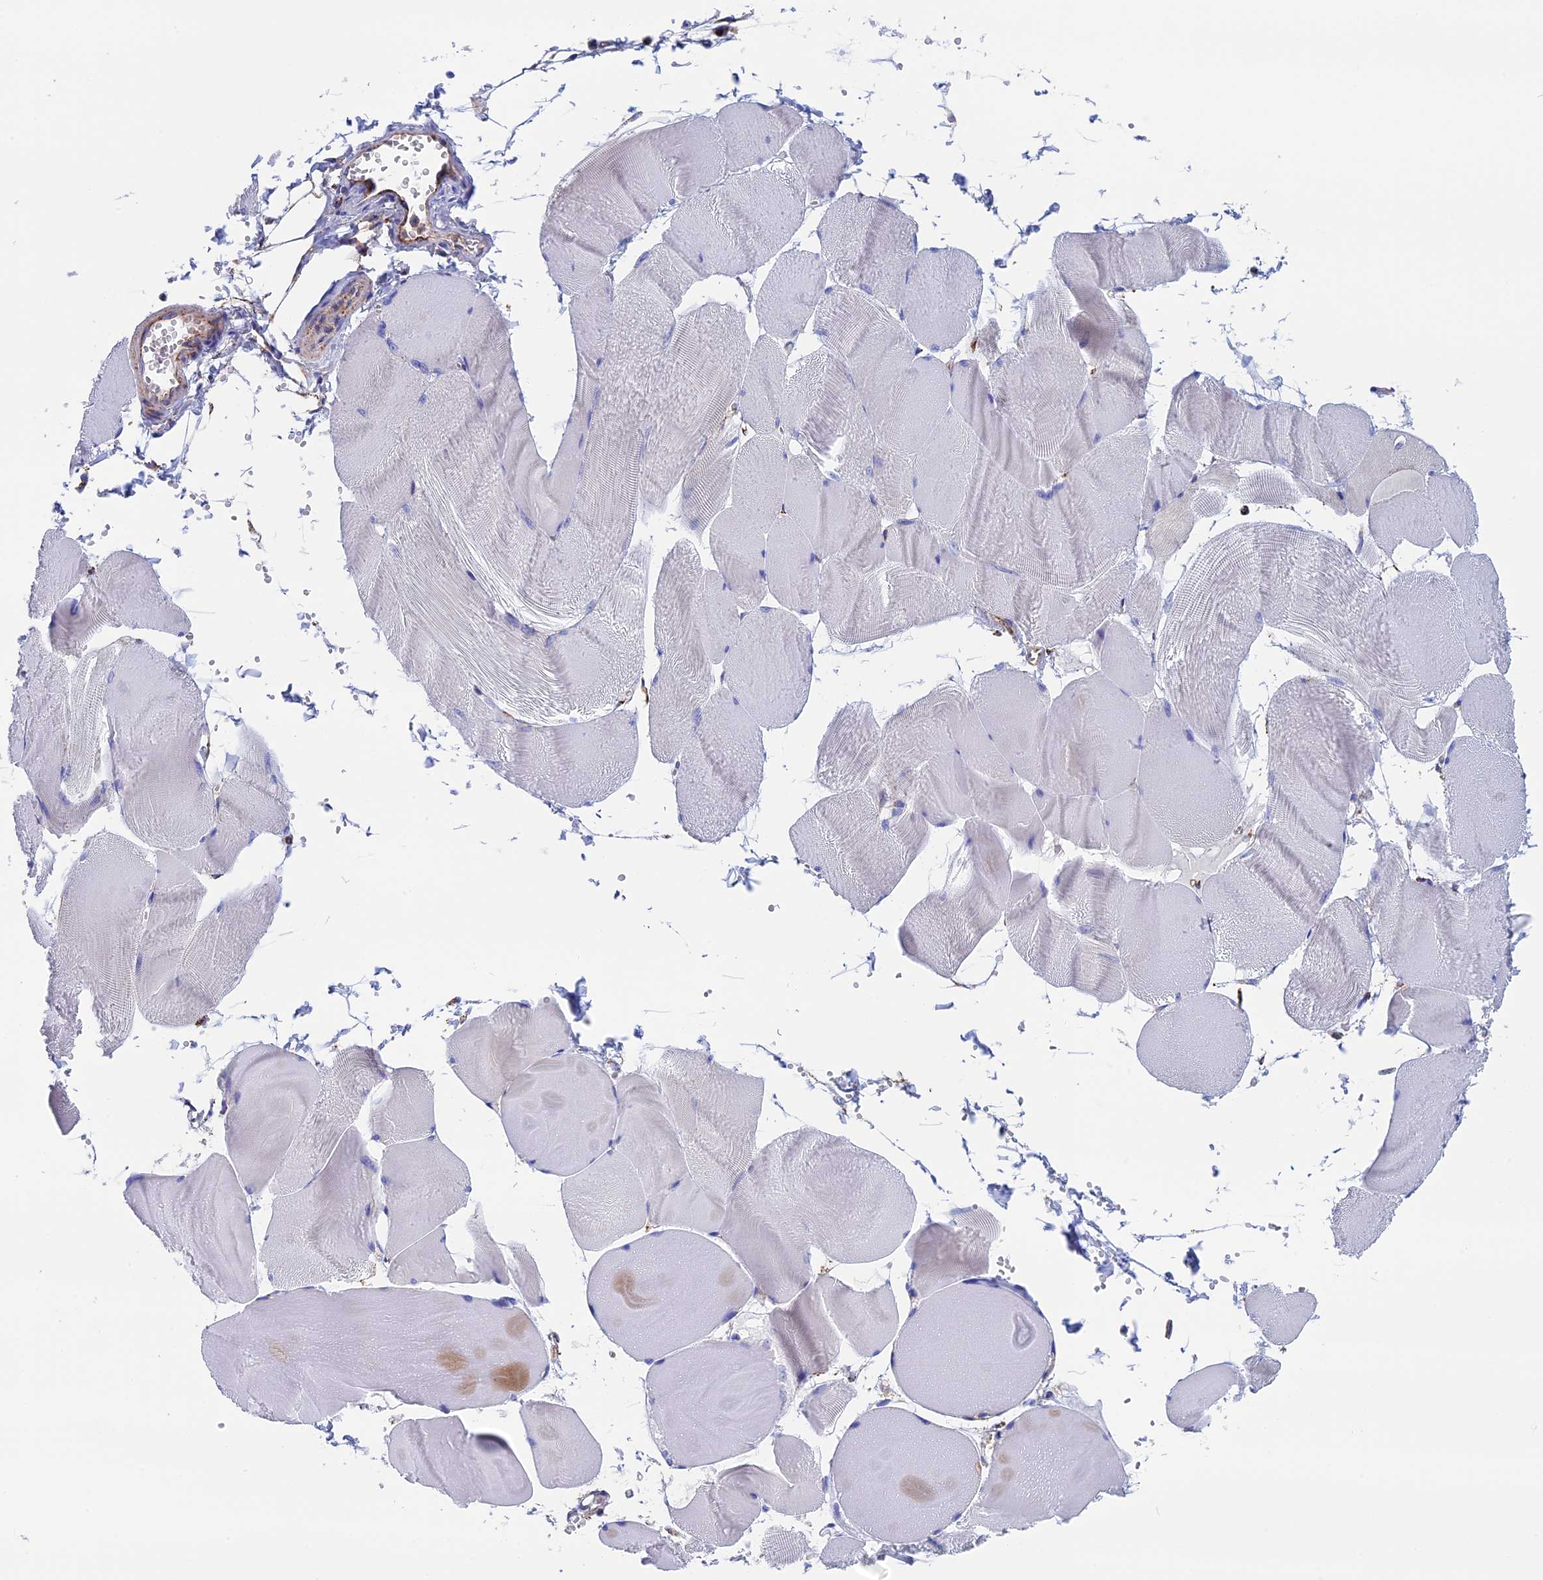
{"staining": {"intensity": "negative", "quantity": "none", "location": "none"}, "tissue": "skeletal muscle", "cell_type": "Myocytes", "image_type": "normal", "snomed": [{"axis": "morphology", "description": "Normal tissue, NOS"}, {"axis": "morphology", "description": "Basal cell carcinoma"}, {"axis": "topography", "description": "Skeletal muscle"}], "caption": "There is no significant staining in myocytes of skeletal muscle. Brightfield microscopy of immunohistochemistry stained with DAB (brown) and hematoxylin (blue), captured at high magnification.", "gene": "WDR83", "patient": {"sex": "female", "age": 64}}